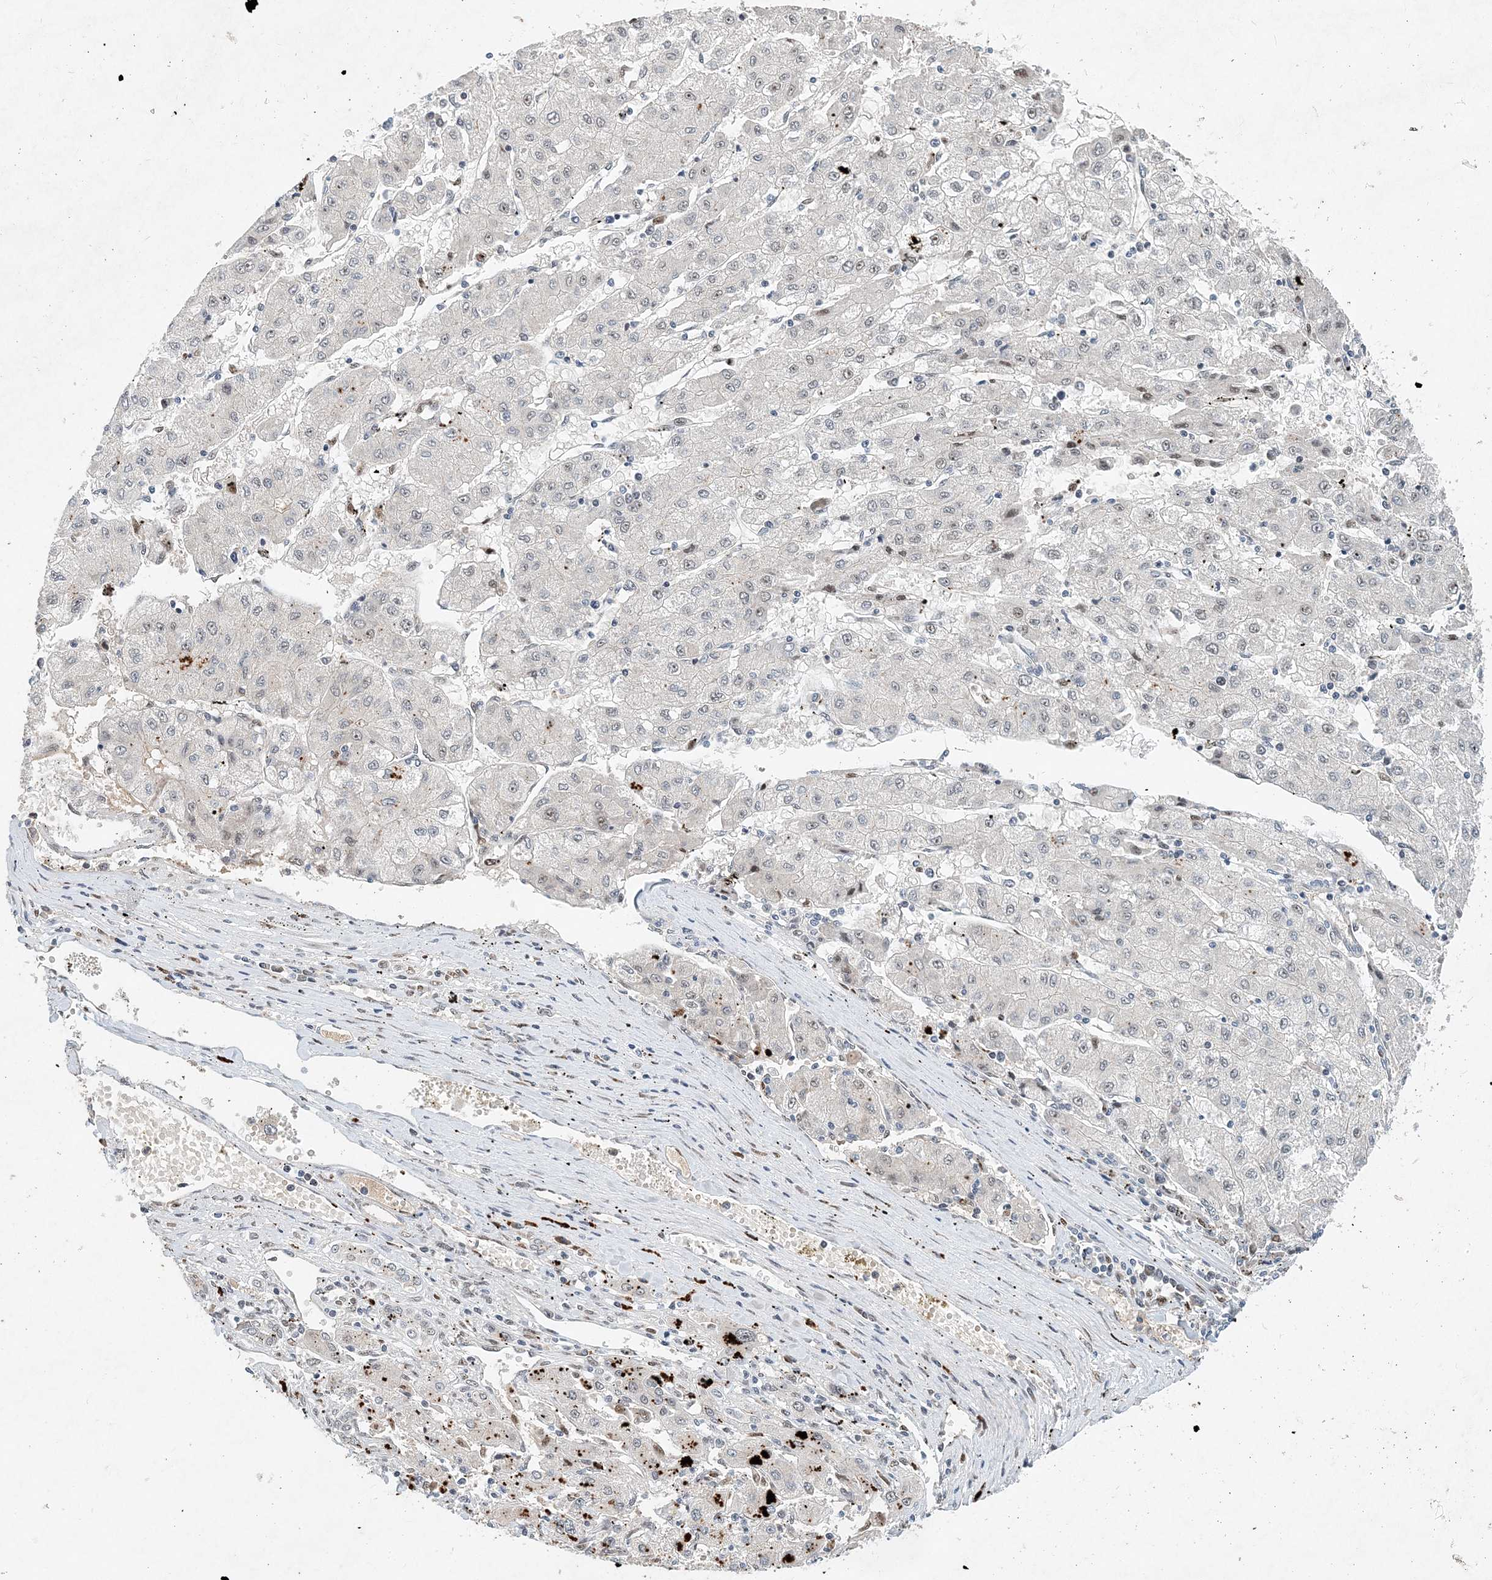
{"staining": {"intensity": "weak", "quantity": "<25%", "location": "nuclear"}, "tissue": "liver cancer", "cell_type": "Tumor cells", "image_type": "cancer", "snomed": [{"axis": "morphology", "description": "Carcinoma, Hepatocellular, NOS"}, {"axis": "topography", "description": "Liver"}], "caption": "Immunohistochemical staining of liver cancer (hepatocellular carcinoma) displays no significant positivity in tumor cells.", "gene": "KPNA4", "patient": {"sex": "male", "age": 72}}